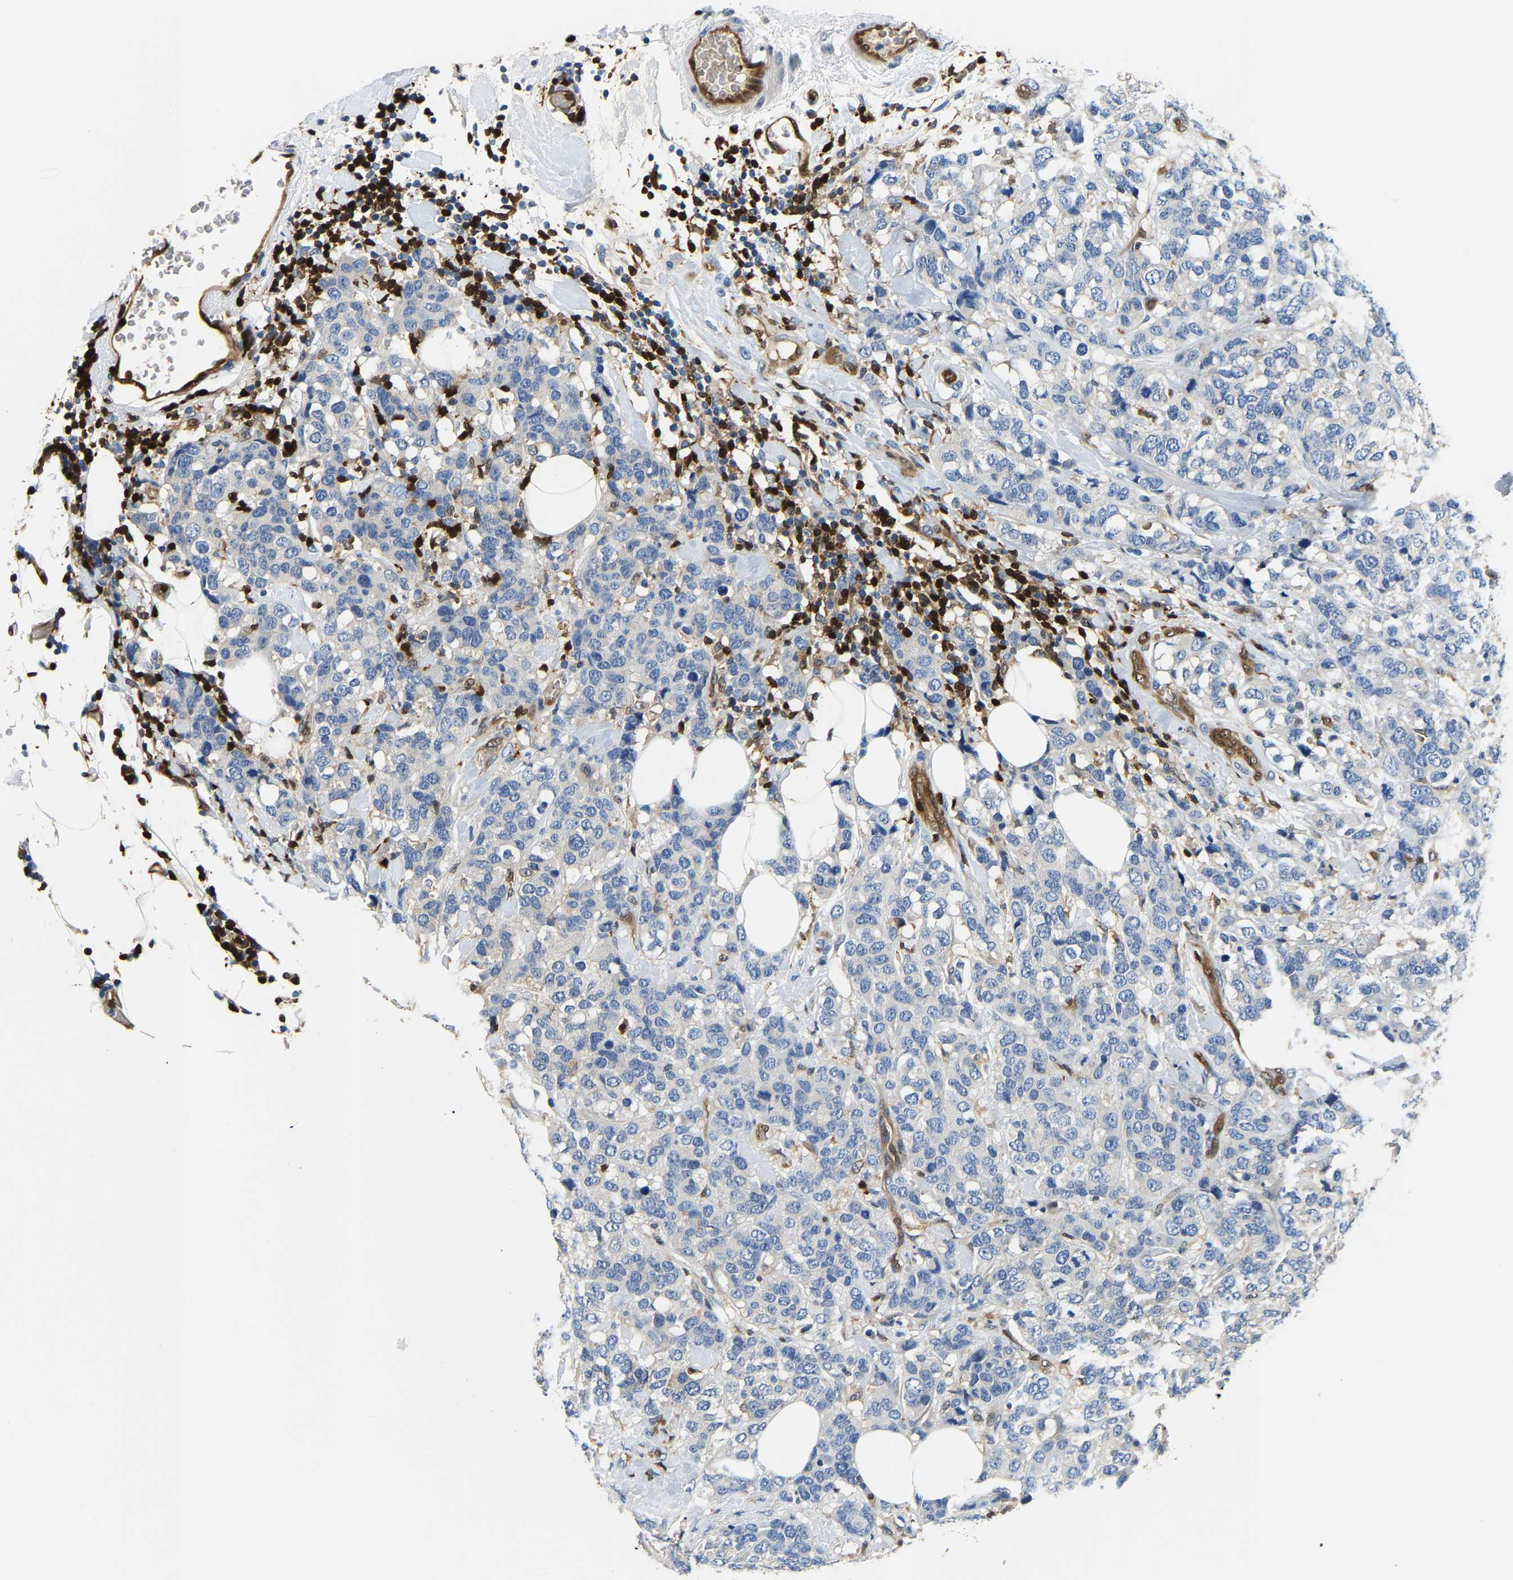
{"staining": {"intensity": "negative", "quantity": "none", "location": "none"}, "tissue": "breast cancer", "cell_type": "Tumor cells", "image_type": "cancer", "snomed": [{"axis": "morphology", "description": "Lobular carcinoma"}, {"axis": "topography", "description": "Breast"}], "caption": "This is an immunohistochemistry image of breast lobular carcinoma. There is no expression in tumor cells.", "gene": "GIMAP7", "patient": {"sex": "female", "age": 59}}